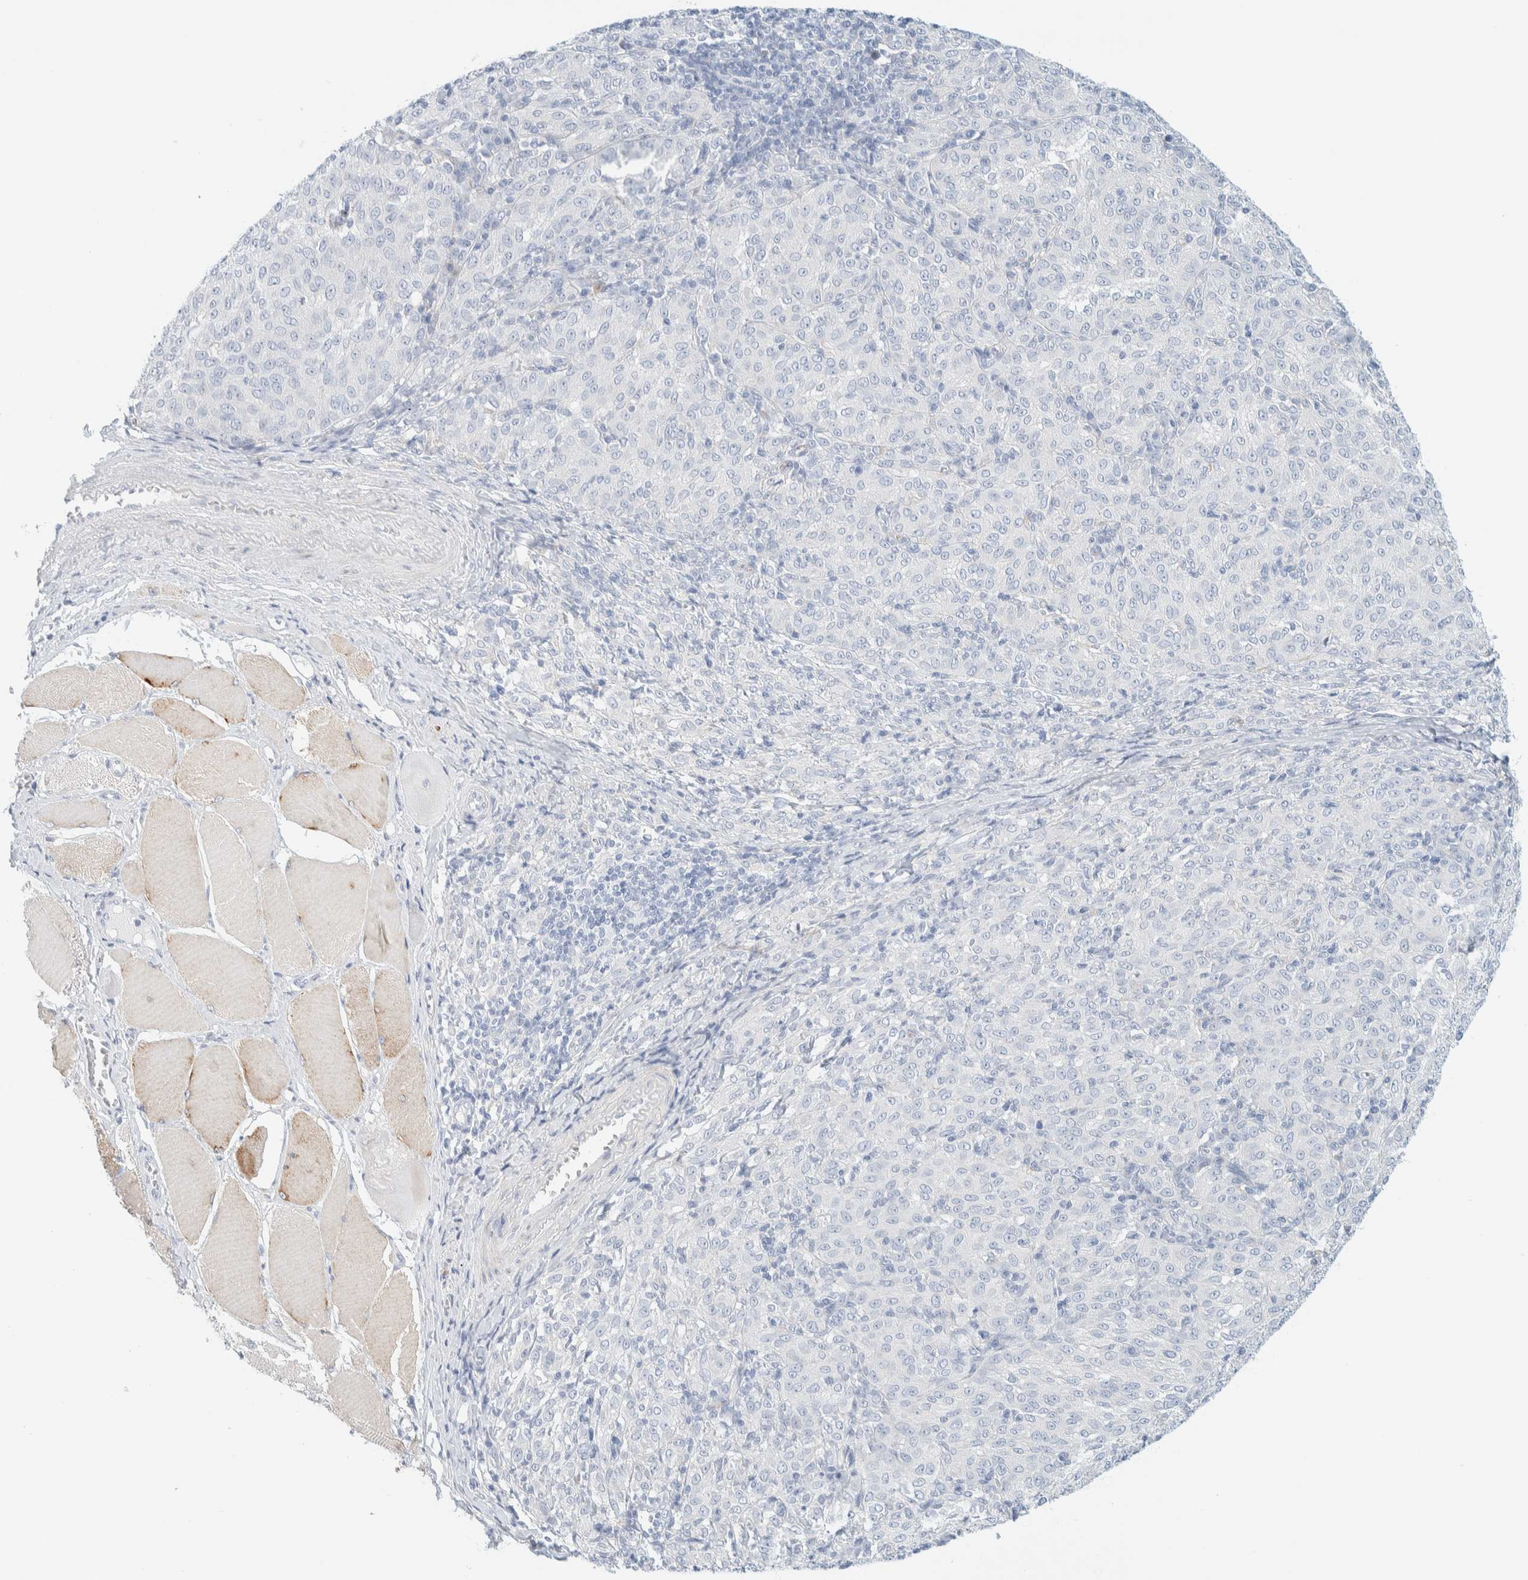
{"staining": {"intensity": "negative", "quantity": "none", "location": "none"}, "tissue": "melanoma", "cell_type": "Tumor cells", "image_type": "cancer", "snomed": [{"axis": "morphology", "description": "Malignant melanoma, NOS"}, {"axis": "topography", "description": "Skin"}], "caption": "Tumor cells are negative for brown protein staining in melanoma.", "gene": "ATCAY", "patient": {"sex": "female", "age": 72}}